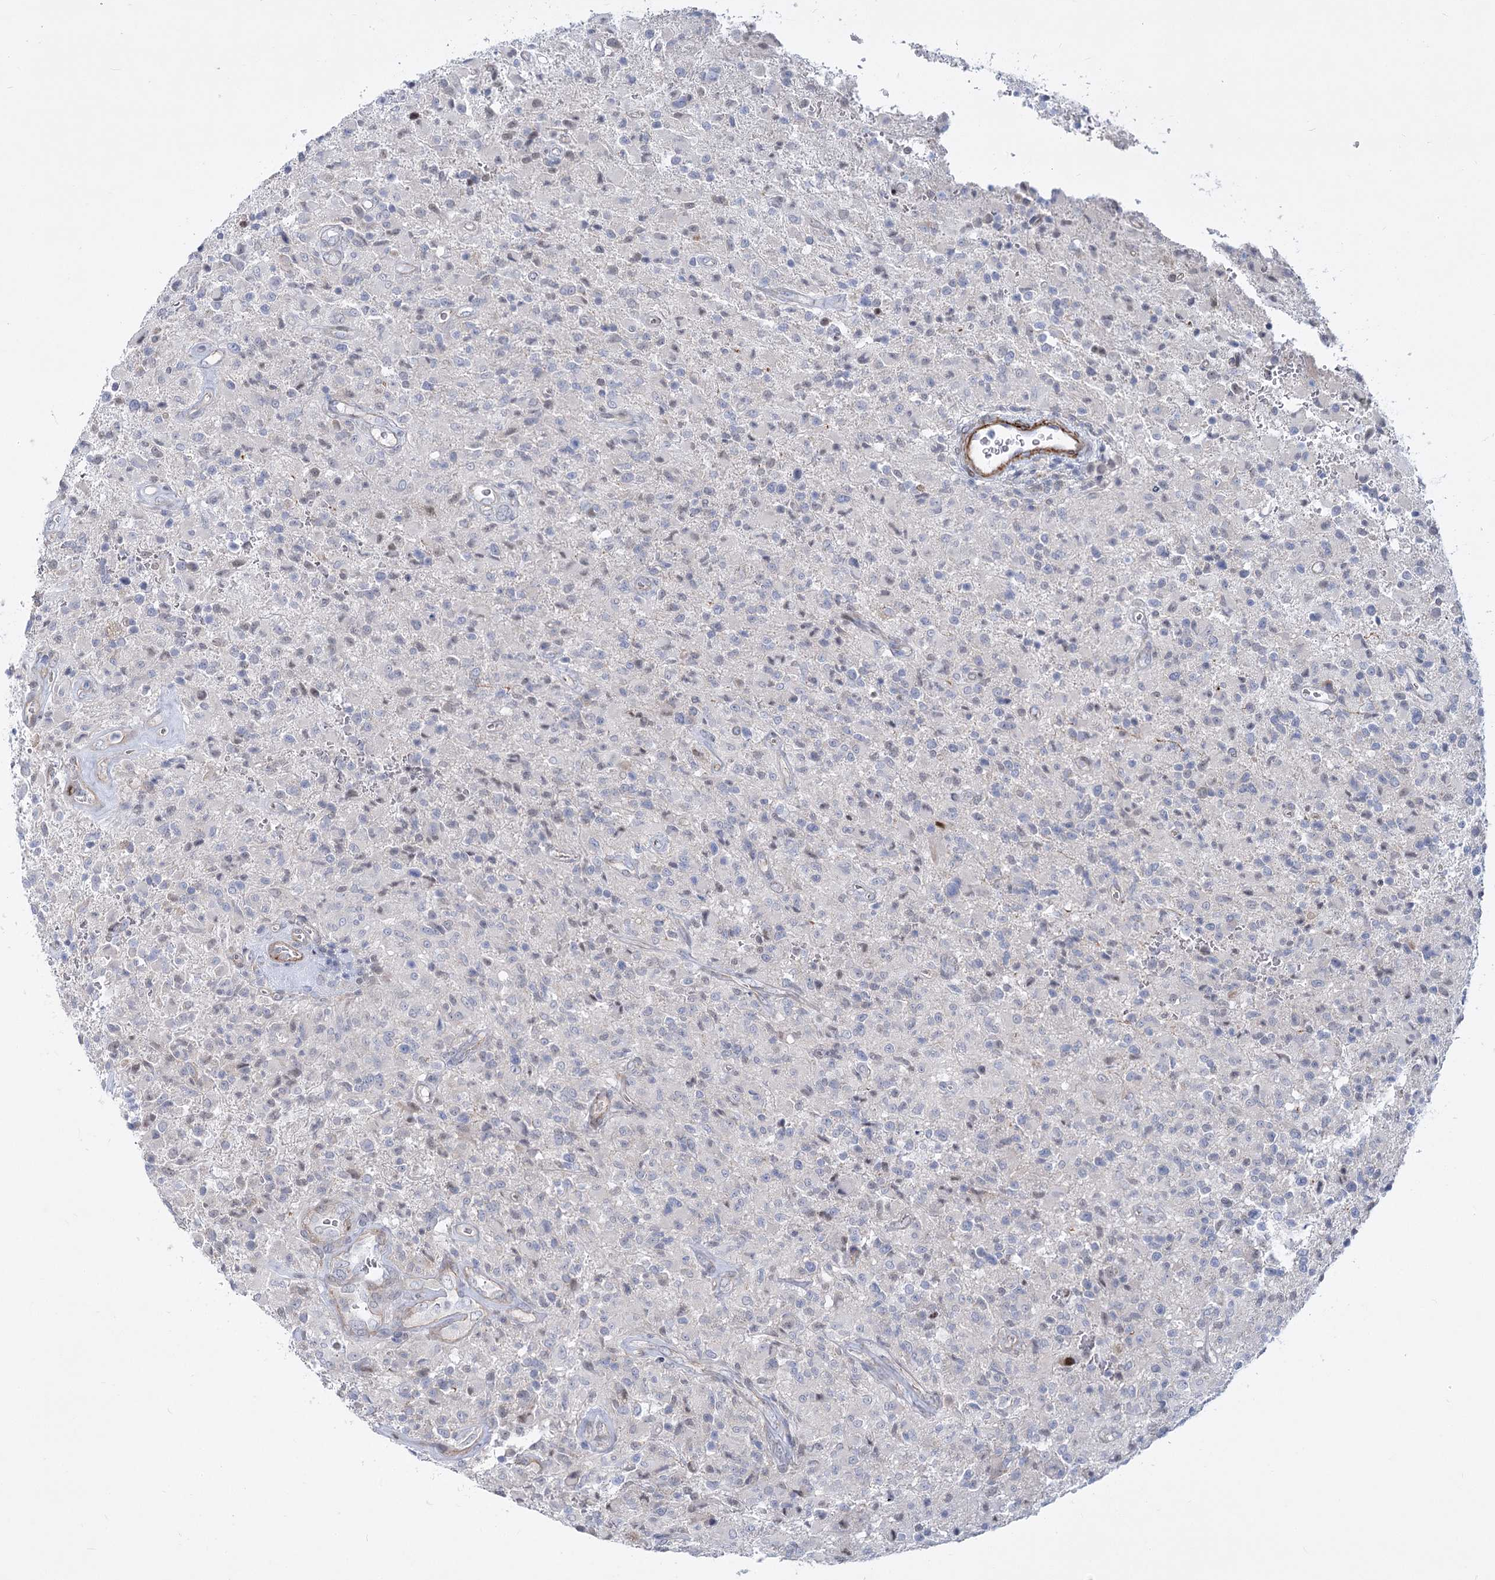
{"staining": {"intensity": "negative", "quantity": "none", "location": "none"}, "tissue": "glioma", "cell_type": "Tumor cells", "image_type": "cancer", "snomed": [{"axis": "morphology", "description": "Glioma, malignant, High grade"}, {"axis": "topography", "description": "Brain"}], "caption": "Tumor cells are negative for brown protein staining in malignant high-grade glioma.", "gene": "ARSI", "patient": {"sex": "female", "age": 57}}